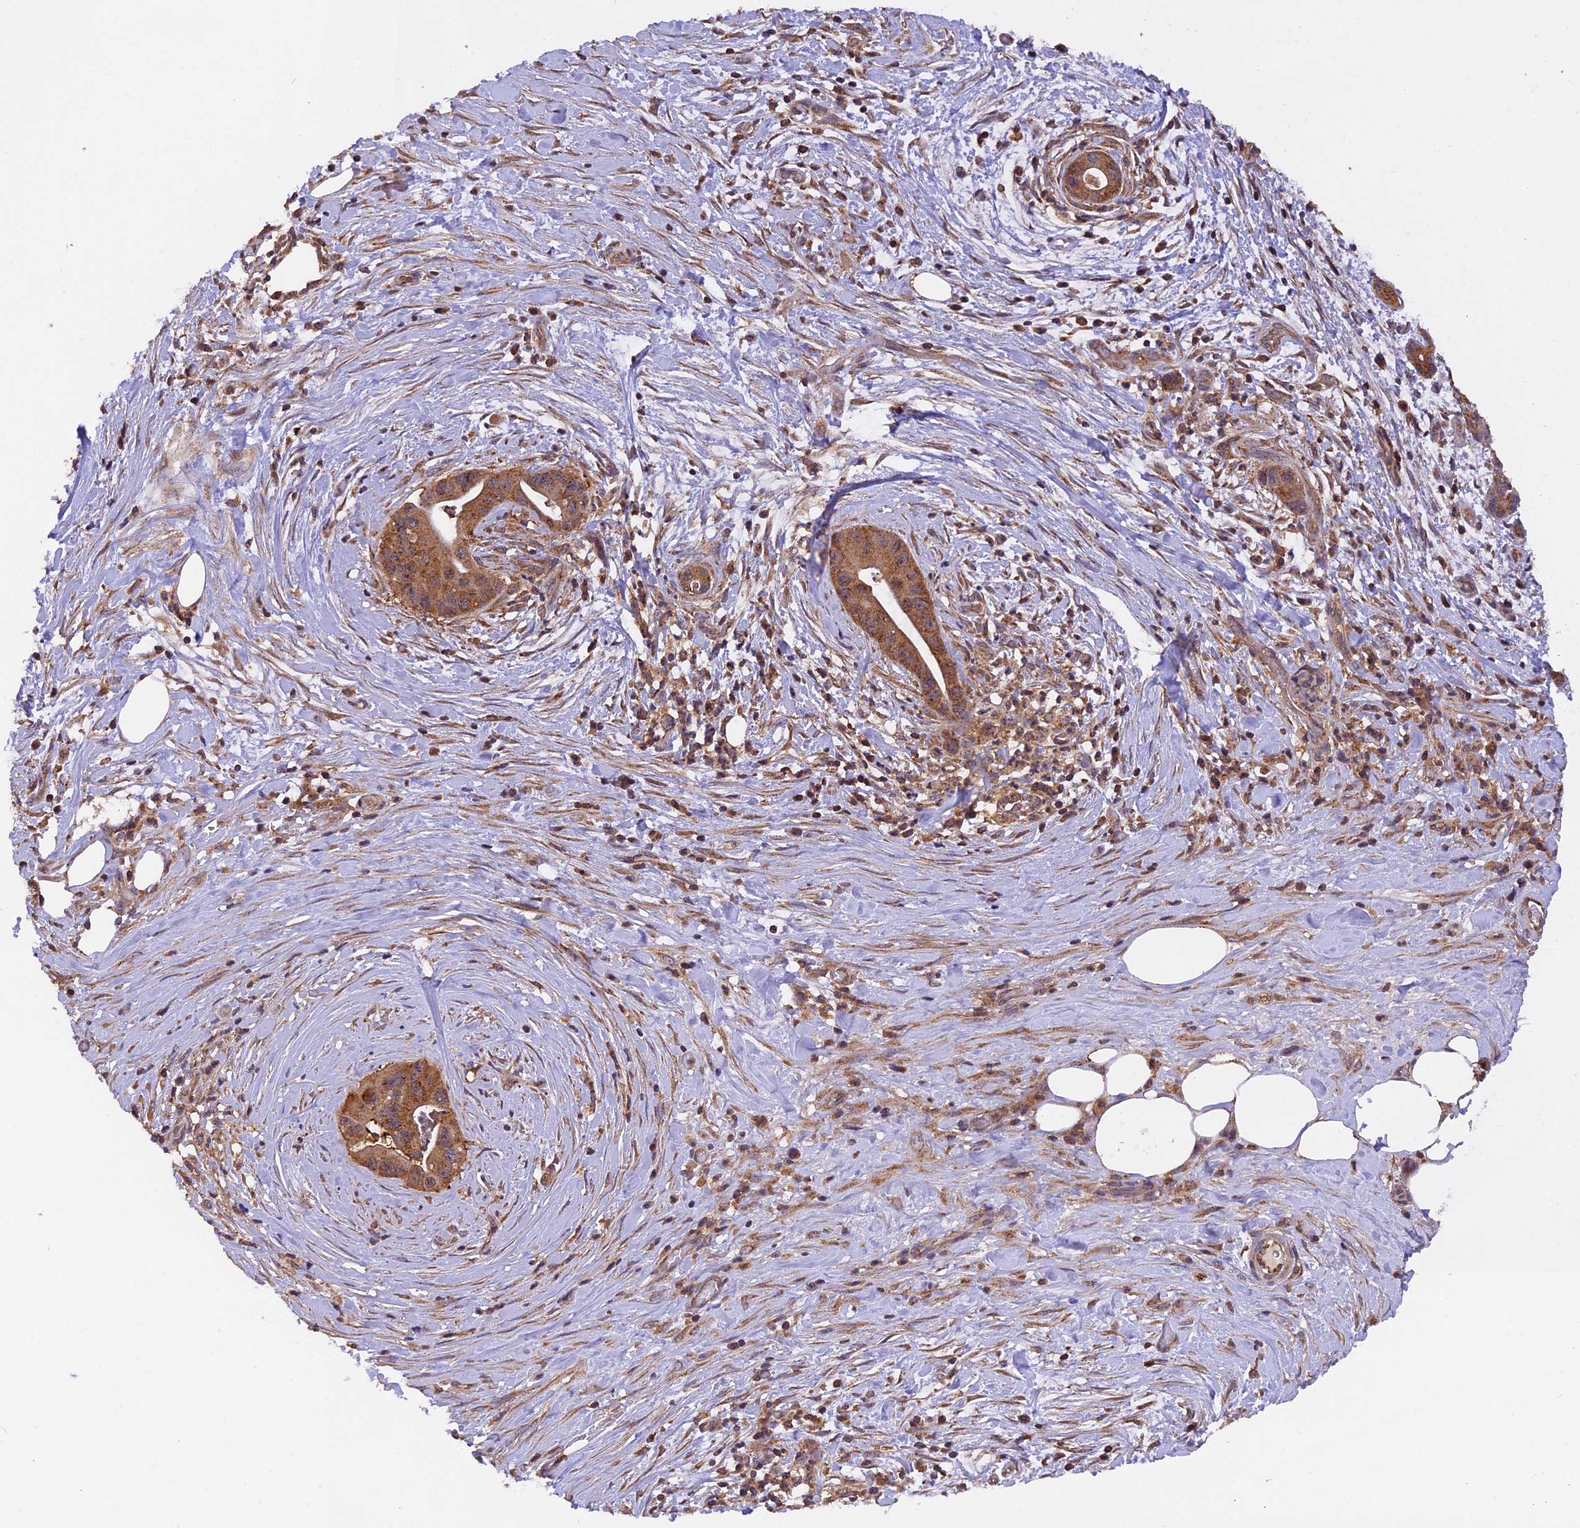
{"staining": {"intensity": "moderate", "quantity": ">75%", "location": "cytoplasmic/membranous"}, "tissue": "pancreatic cancer", "cell_type": "Tumor cells", "image_type": "cancer", "snomed": [{"axis": "morphology", "description": "Adenocarcinoma, NOS"}, {"axis": "topography", "description": "Pancreas"}], "caption": "The photomicrograph shows immunohistochemical staining of adenocarcinoma (pancreatic). There is moderate cytoplasmic/membranous positivity is identified in about >75% of tumor cells.", "gene": "PEX3", "patient": {"sex": "male", "age": 73}}